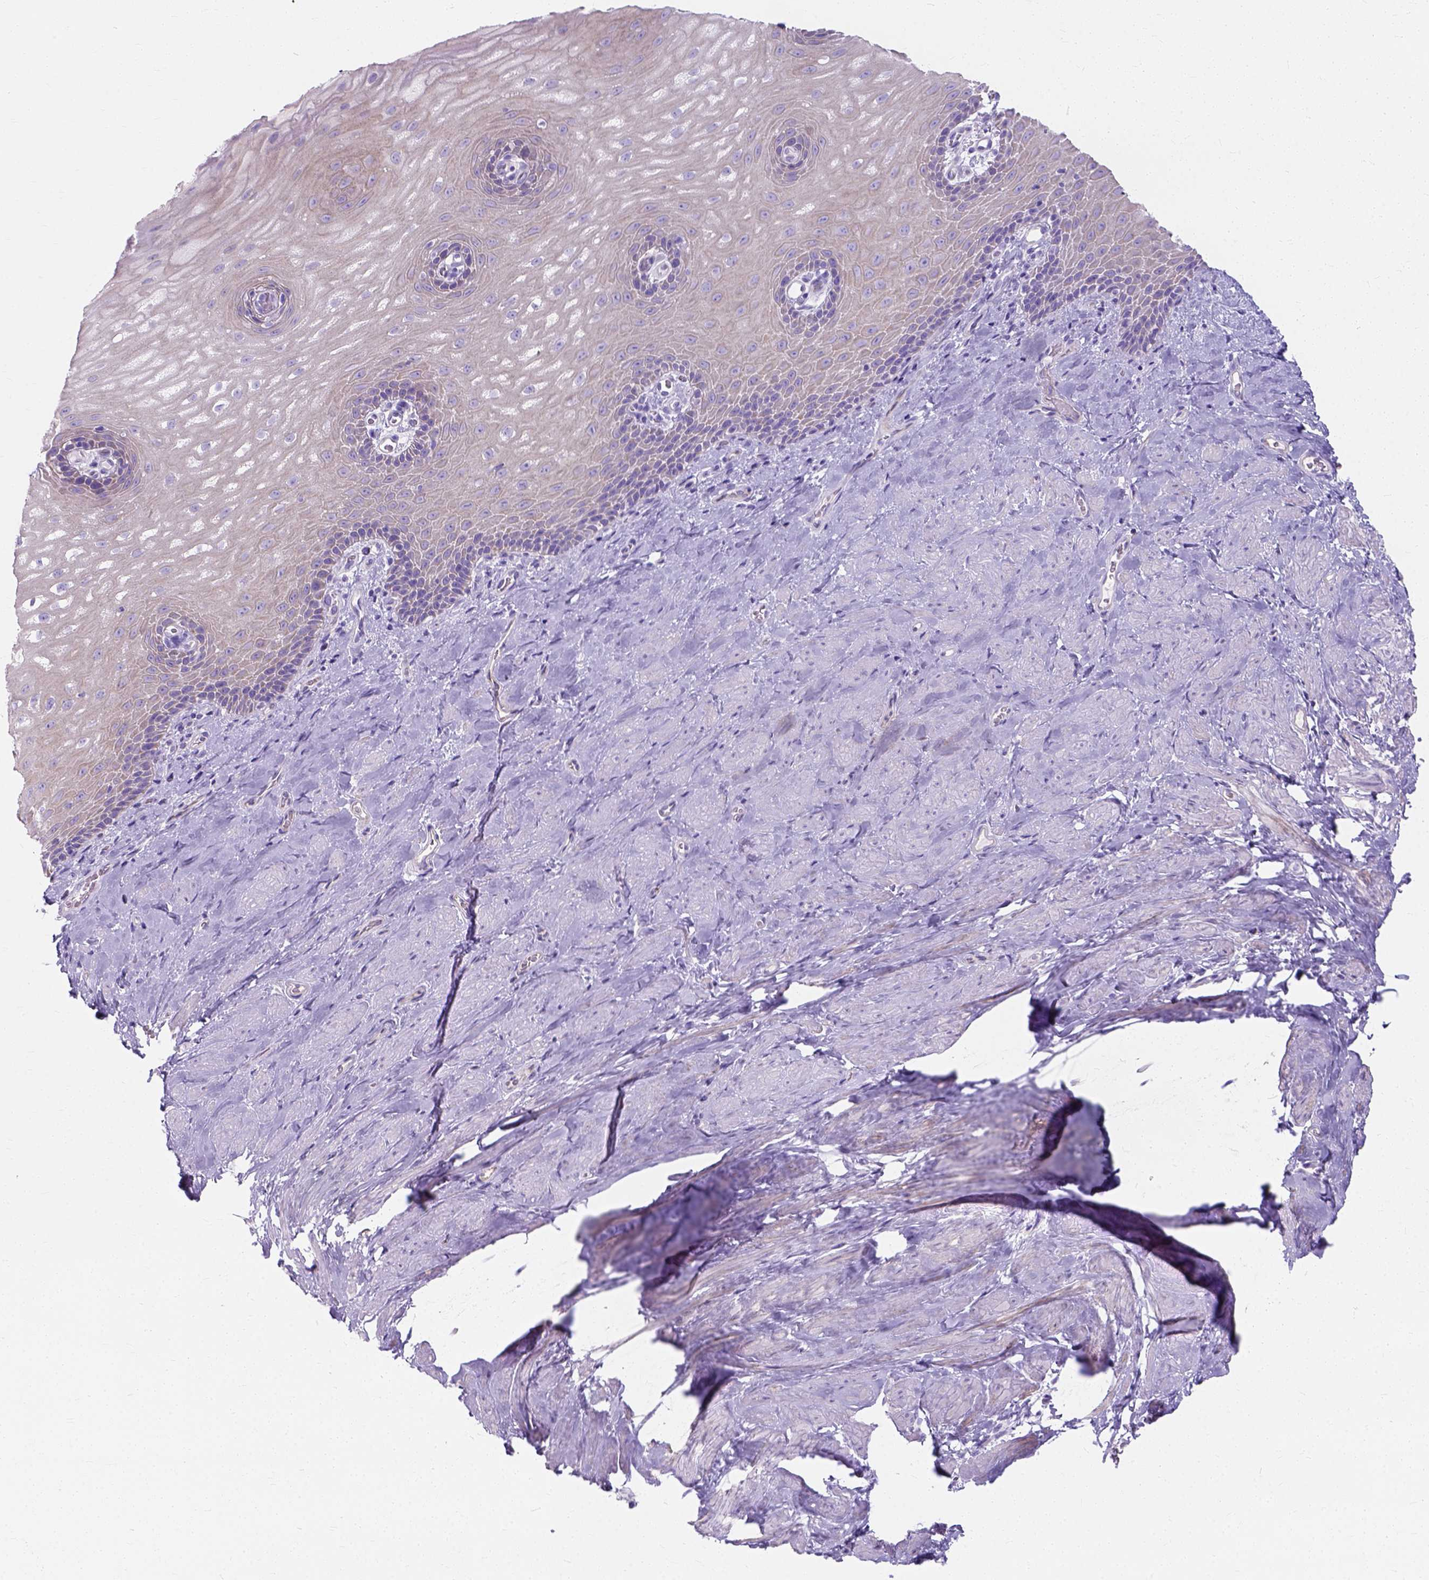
{"staining": {"intensity": "negative", "quantity": "none", "location": "none"}, "tissue": "esophagus", "cell_type": "Squamous epithelial cells", "image_type": "normal", "snomed": [{"axis": "morphology", "description": "Normal tissue, NOS"}, {"axis": "topography", "description": "Esophagus"}], "caption": "The histopathology image demonstrates no significant positivity in squamous epithelial cells of esophagus.", "gene": "MYH15", "patient": {"sex": "male", "age": 64}}